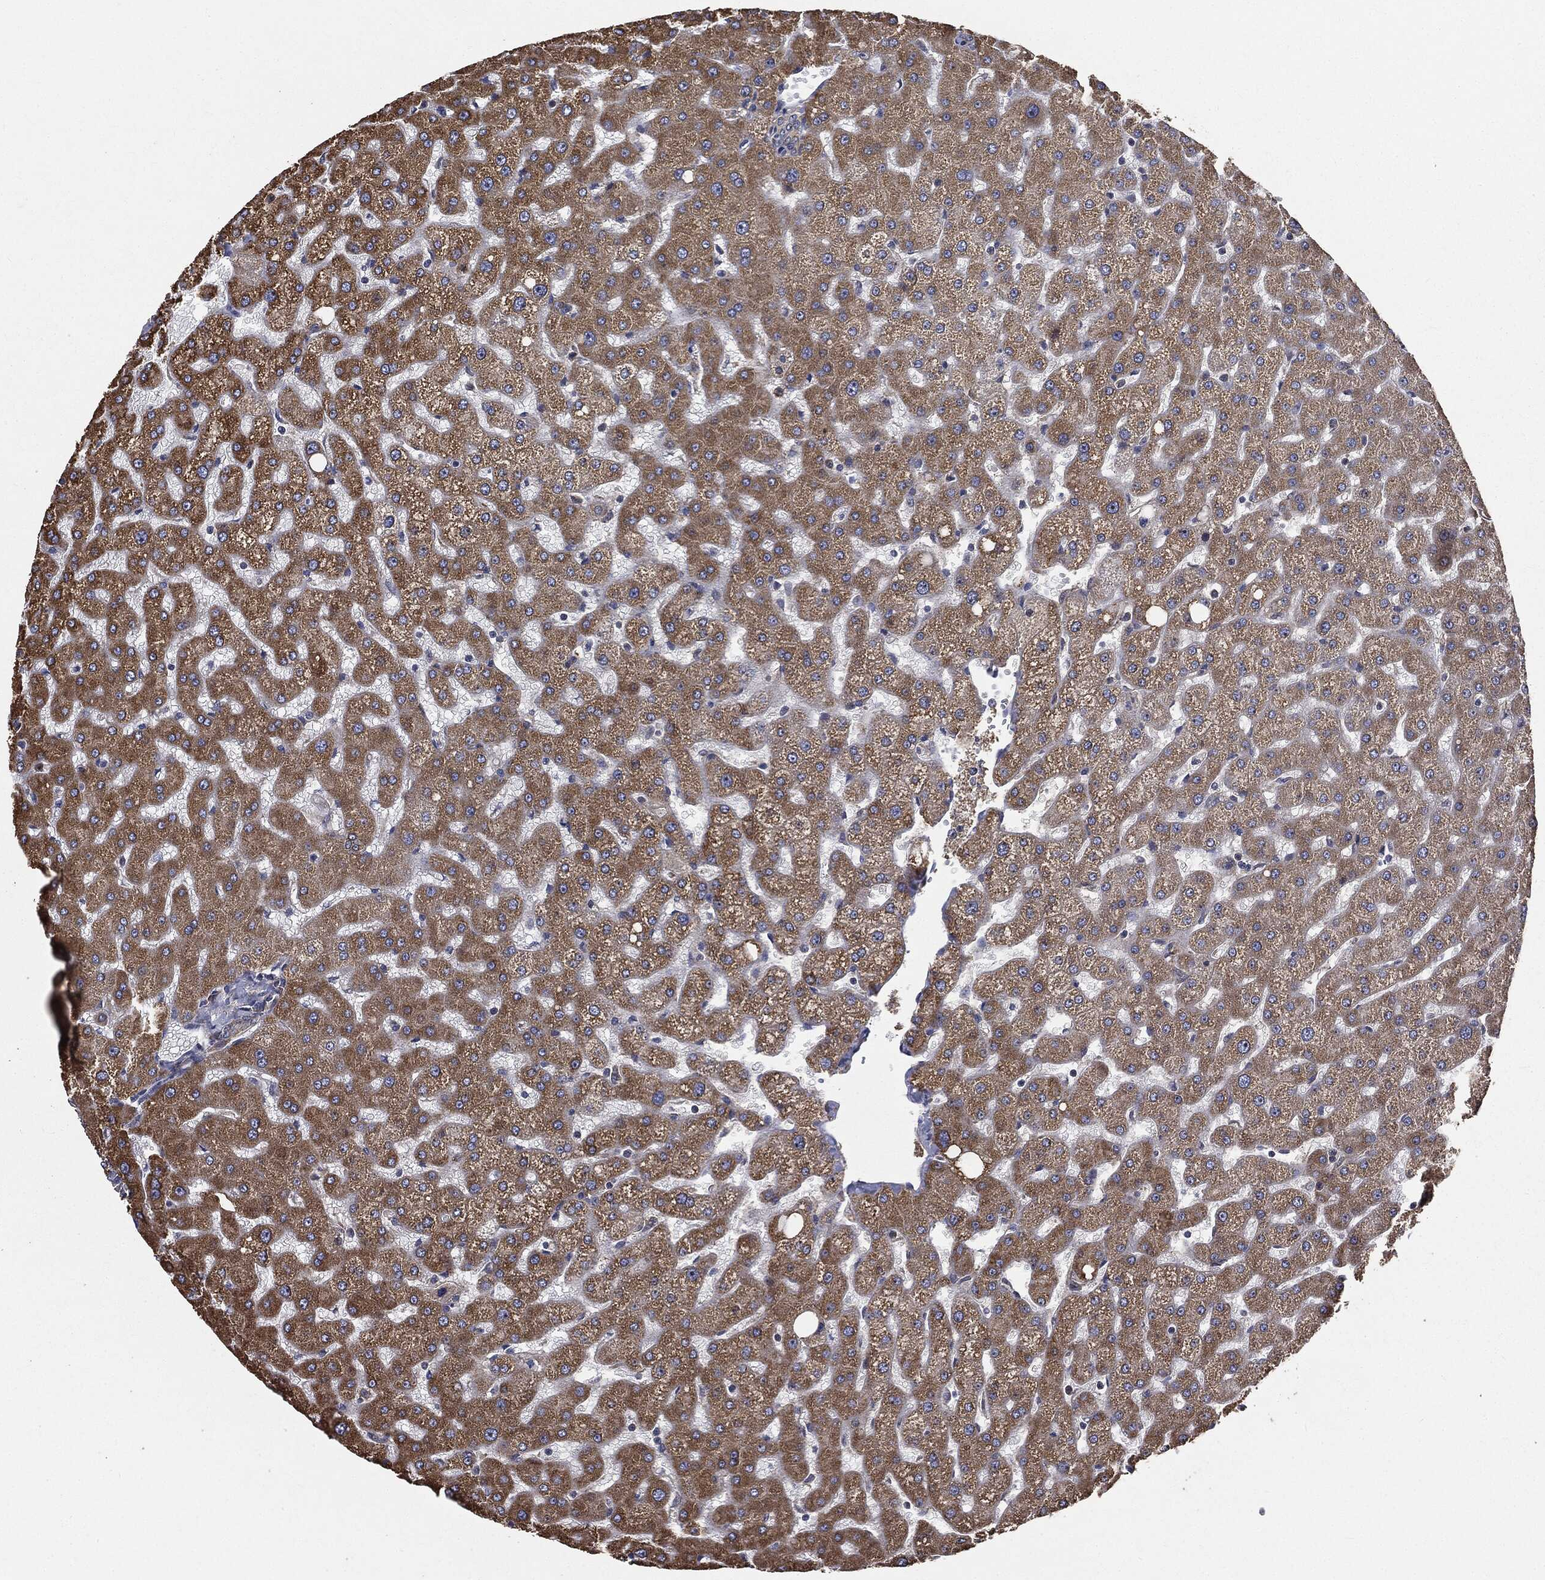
{"staining": {"intensity": "negative", "quantity": "none", "location": "none"}, "tissue": "liver", "cell_type": "Cholangiocytes", "image_type": "normal", "snomed": [{"axis": "morphology", "description": "Normal tissue, NOS"}, {"axis": "topography", "description": "Liver"}], "caption": "Immunohistochemistry photomicrograph of benign human liver stained for a protein (brown), which reveals no staining in cholangiocytes.", "gene": "TRMT1L", "patient": {"sex": "female", "age": 50}}